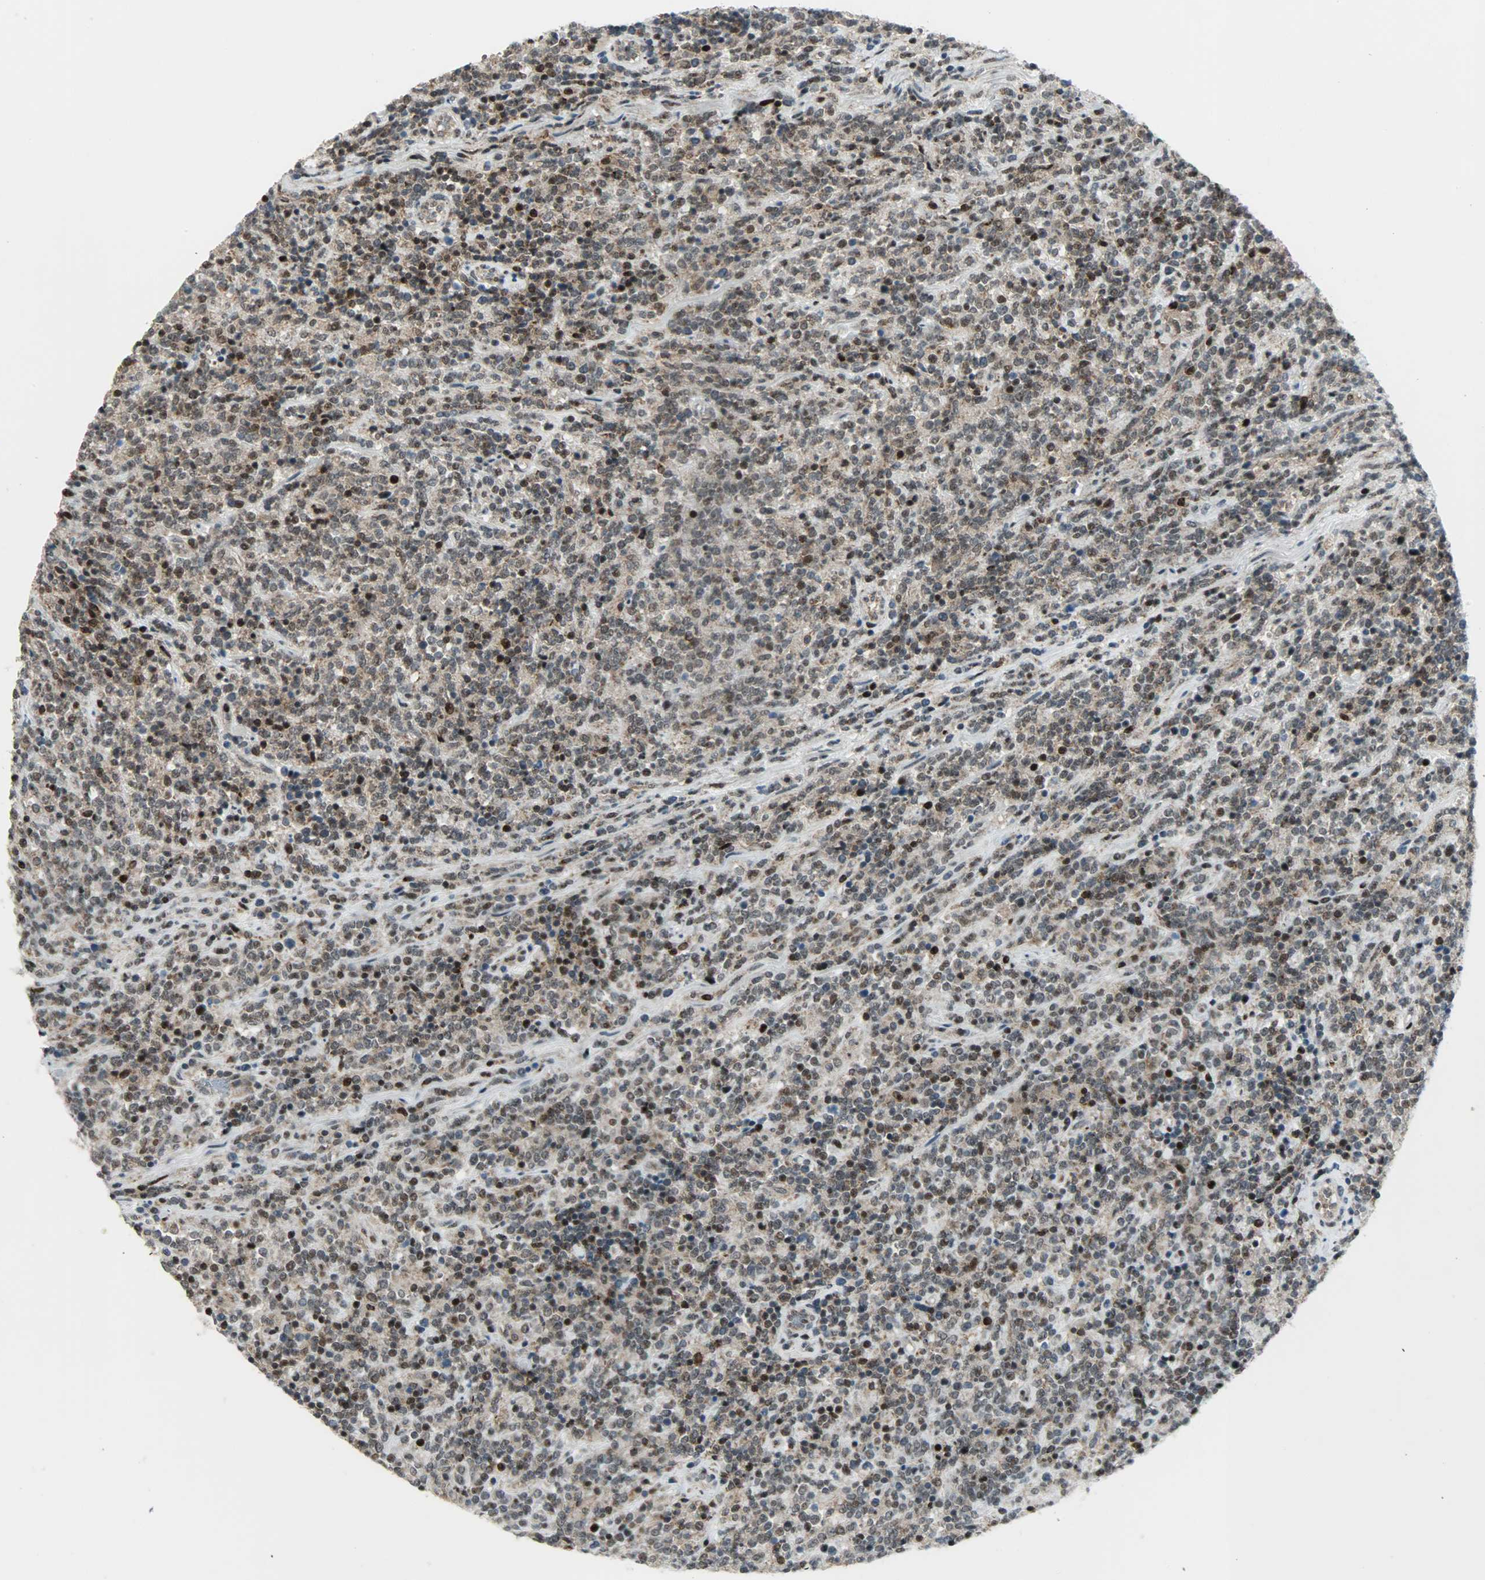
{"staining": {"intensity": "moderate", "quantity": "25%-75%", "location": "cytoplasmic/membranous,nuclear"}, "tissue": "lymphoma", "cell_type": "Tumor cells", "image_type": "cancer", "snomed": [{"axis": "morphology", "description": "Malignant lymphoma, non-Hodgkin's type, High grade"}, {"axis": "topography", "description": "Soft tissue"}], "caption": "About 25%-75% of tumor cells in human malignant lymphoma, non-Hodgkin's type (high-grade) demonstrate moderate cytoplasmic/membranous and nuclear protein positivity as visualized by brown immunohistochemical staining.", "gene": "IL15", "patient": {"sex": "male", "age": 18}}